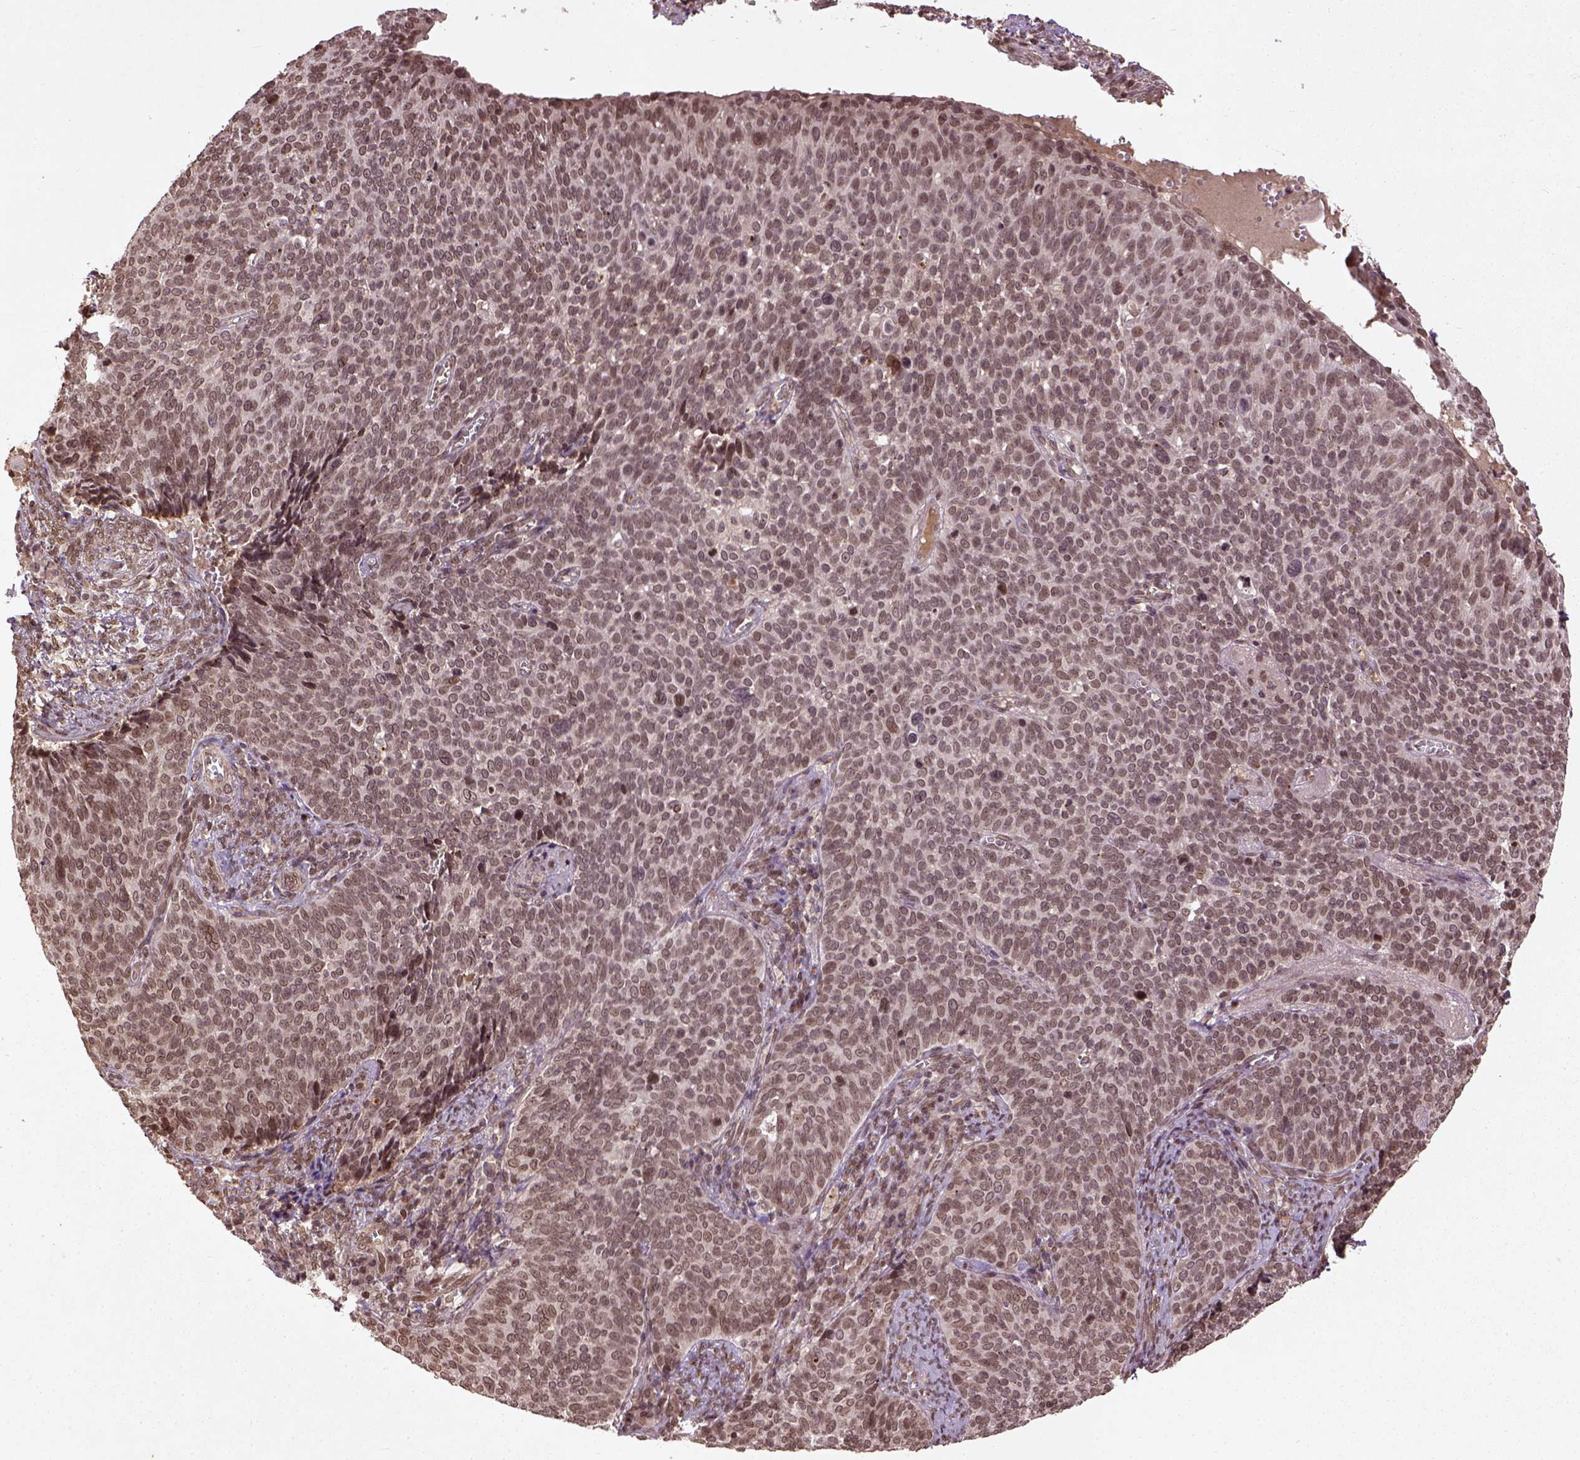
{"staining": {"intensity": "moderate", "quantity": ">75%", "location": "nuclear"}, "tissue": "cervical cancer", "cell_type": "Tumor cells", "image_type": "cancer", "snomed": [{"axis": "morphology", "description": "Normal tissue, NOS"}, {"axis": "morphology", "description": "Squamous cell carcinoma, NOS"}, {"axis": "topography", "description": "Cervix"}], "caption": "Immunohistochemical staining of cervical cancer (squamous cell carcinoma) displays moderate nuclear protein positivity in approximately >75% of tumor cells. (brown staining indicates protein expression, while blue staining denotes nuclei).", "gene": "BANF1", "patient": {"sex": "female", "age": 39}}